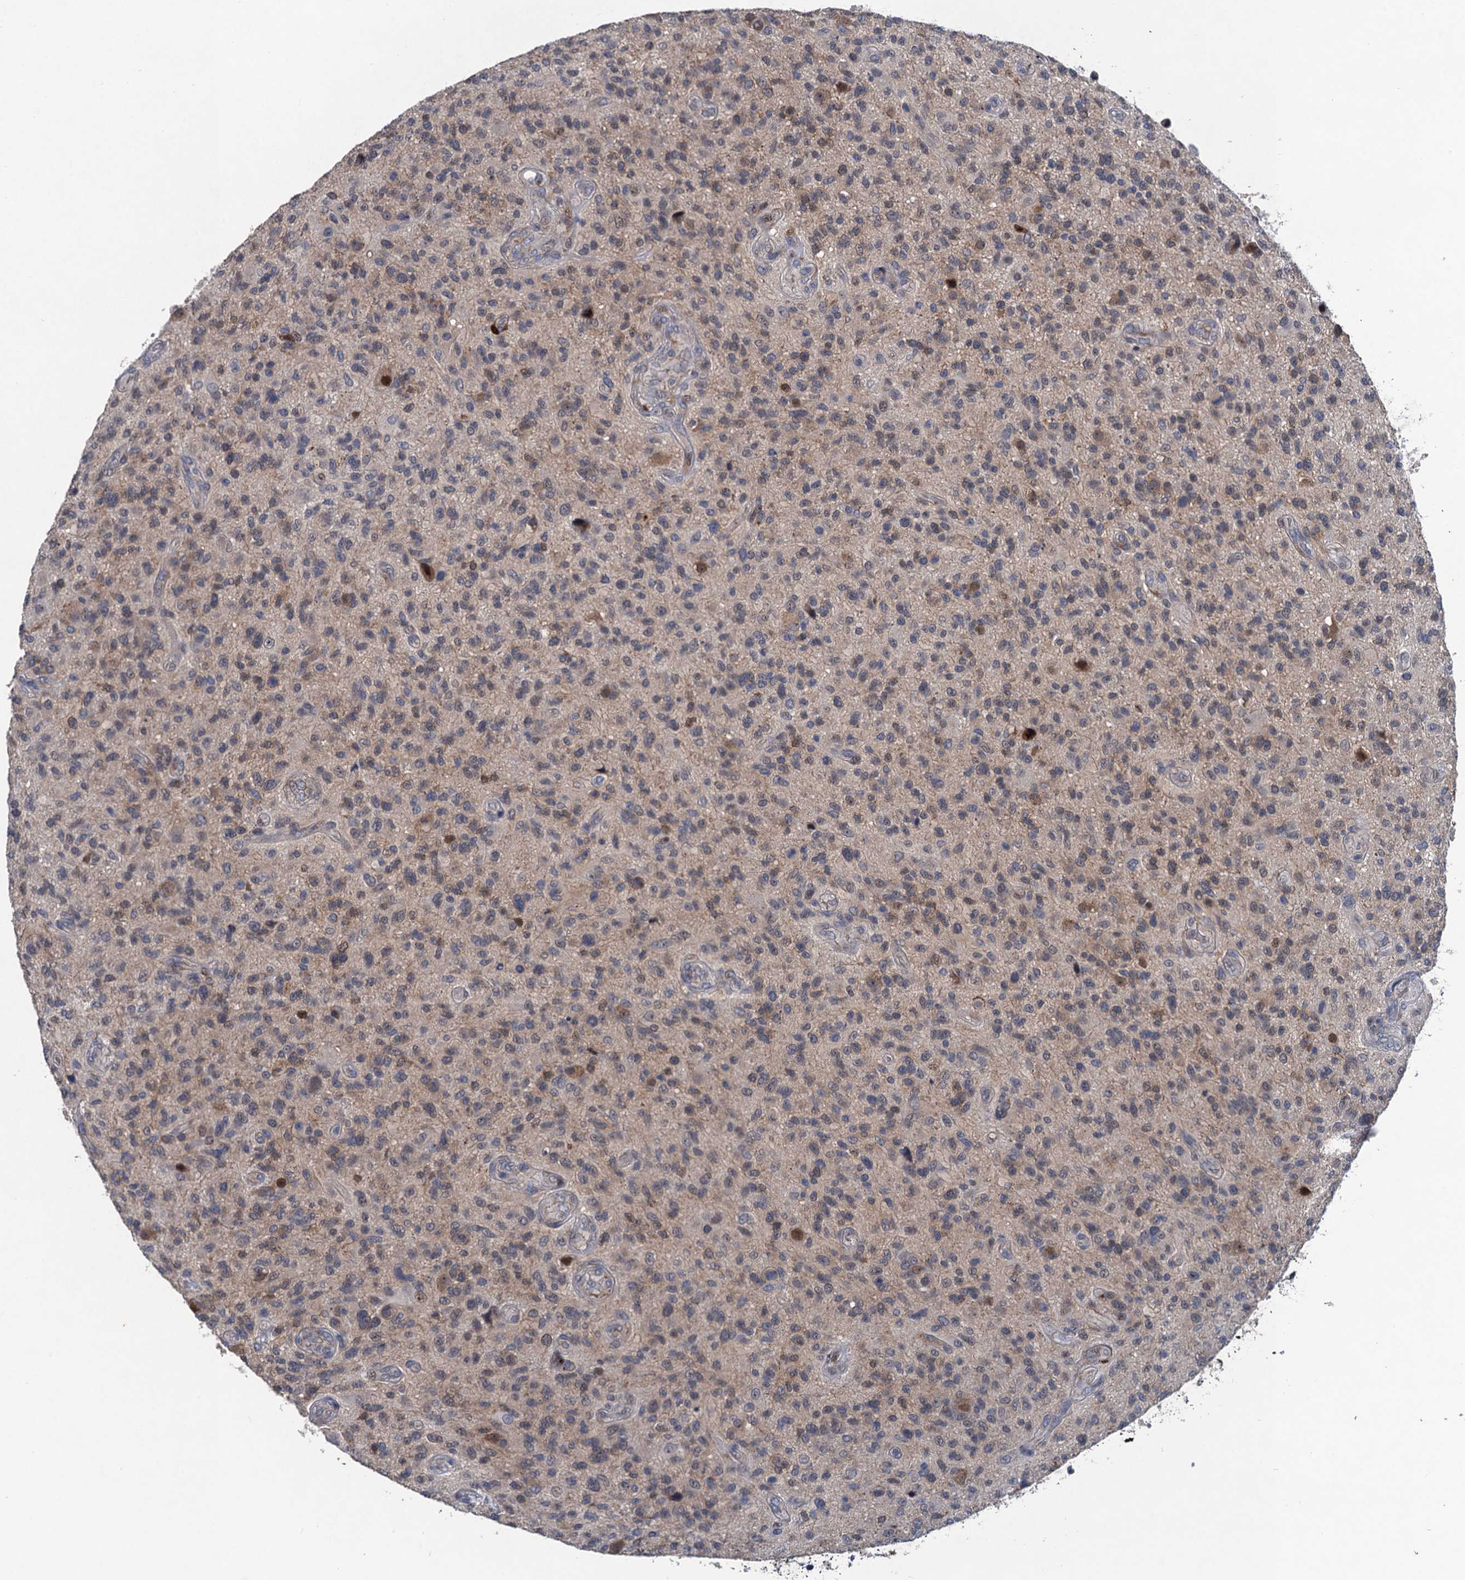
{"staining": {"intensity": "moderate", "quantity": "<25%", "location": "cytoplasmic/membranous,nuclear"}, "tissue": "glioma", "cell_type": "Tumor cells", "image_type": "cancer", "snomed": [{"axis": "morphology", "description": "Glioma, malignant, High grade"}, {"axis": "topography", "description": "Brain"}], "caption": "This micrograph displays immunohistochemistry (IHC) staining of malignant glioma (high-grade), with low moderate cytoplasmic/membranous and nuclear expression in approximately <25% of tumor cells.", "gene": "TRAF7", "patient": {"sex": "male", "age": 47}}